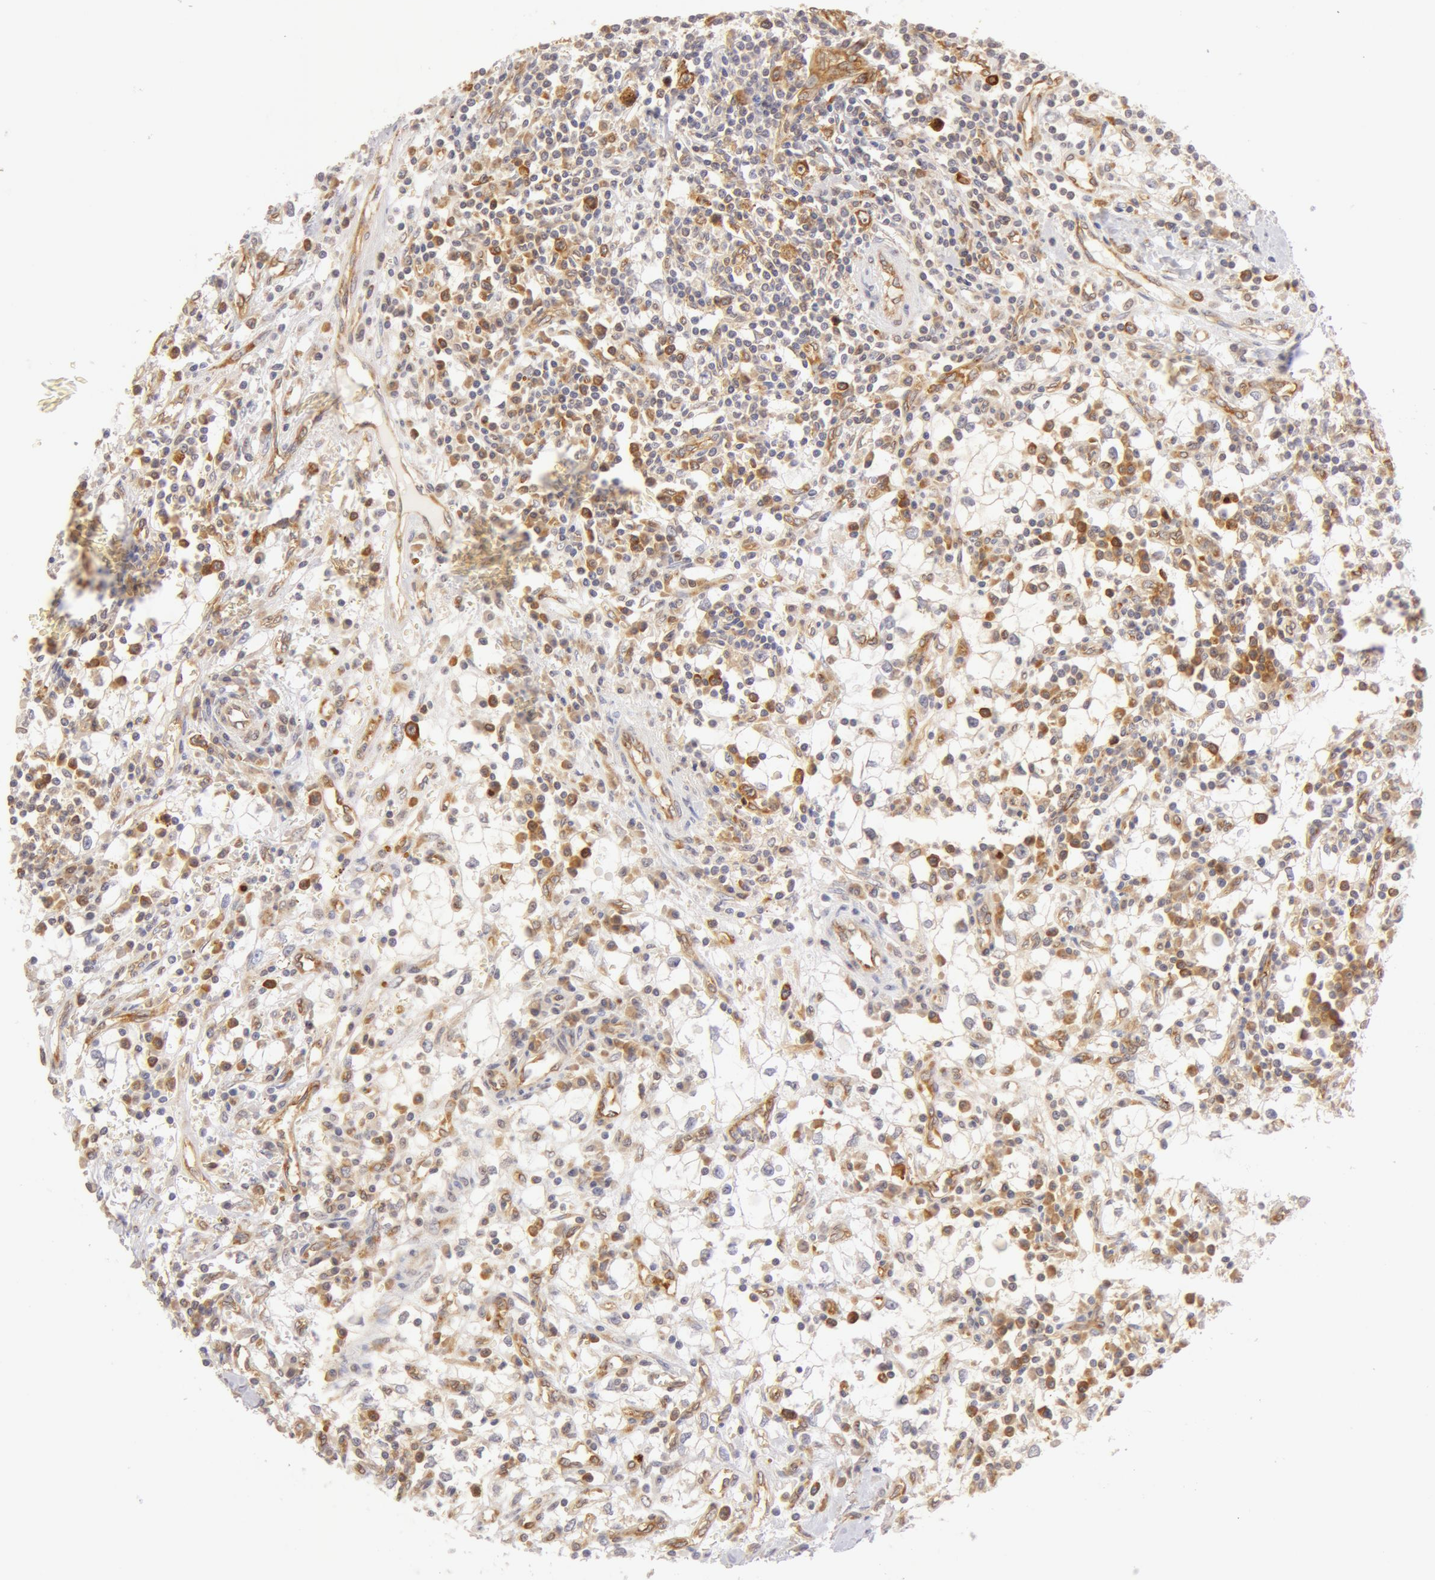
{"staining": {"intensity": "weak", "quantity": "25%-75%", "location": "cytoplasmic/membranous"}, "tissue": "renal cancer", "cell_type": "Tumor cells", "image_type": "cancer", "snomed": [{"axis": "morphology", "description": "Adenocarcinoma, NOS"}, {"axis": "topography", "description": "Kidney"}], "caption": "Protein expression analysis of human renal cancer (adenocarcinoma) reveals weak cytoplasmic/membranous positivity in about 25%-75% of tumor cells. (IHC, brightfield microscopy, high magnification).", "gene": "DDX3Y", "patient": {"sex": "male", "age": 82}}